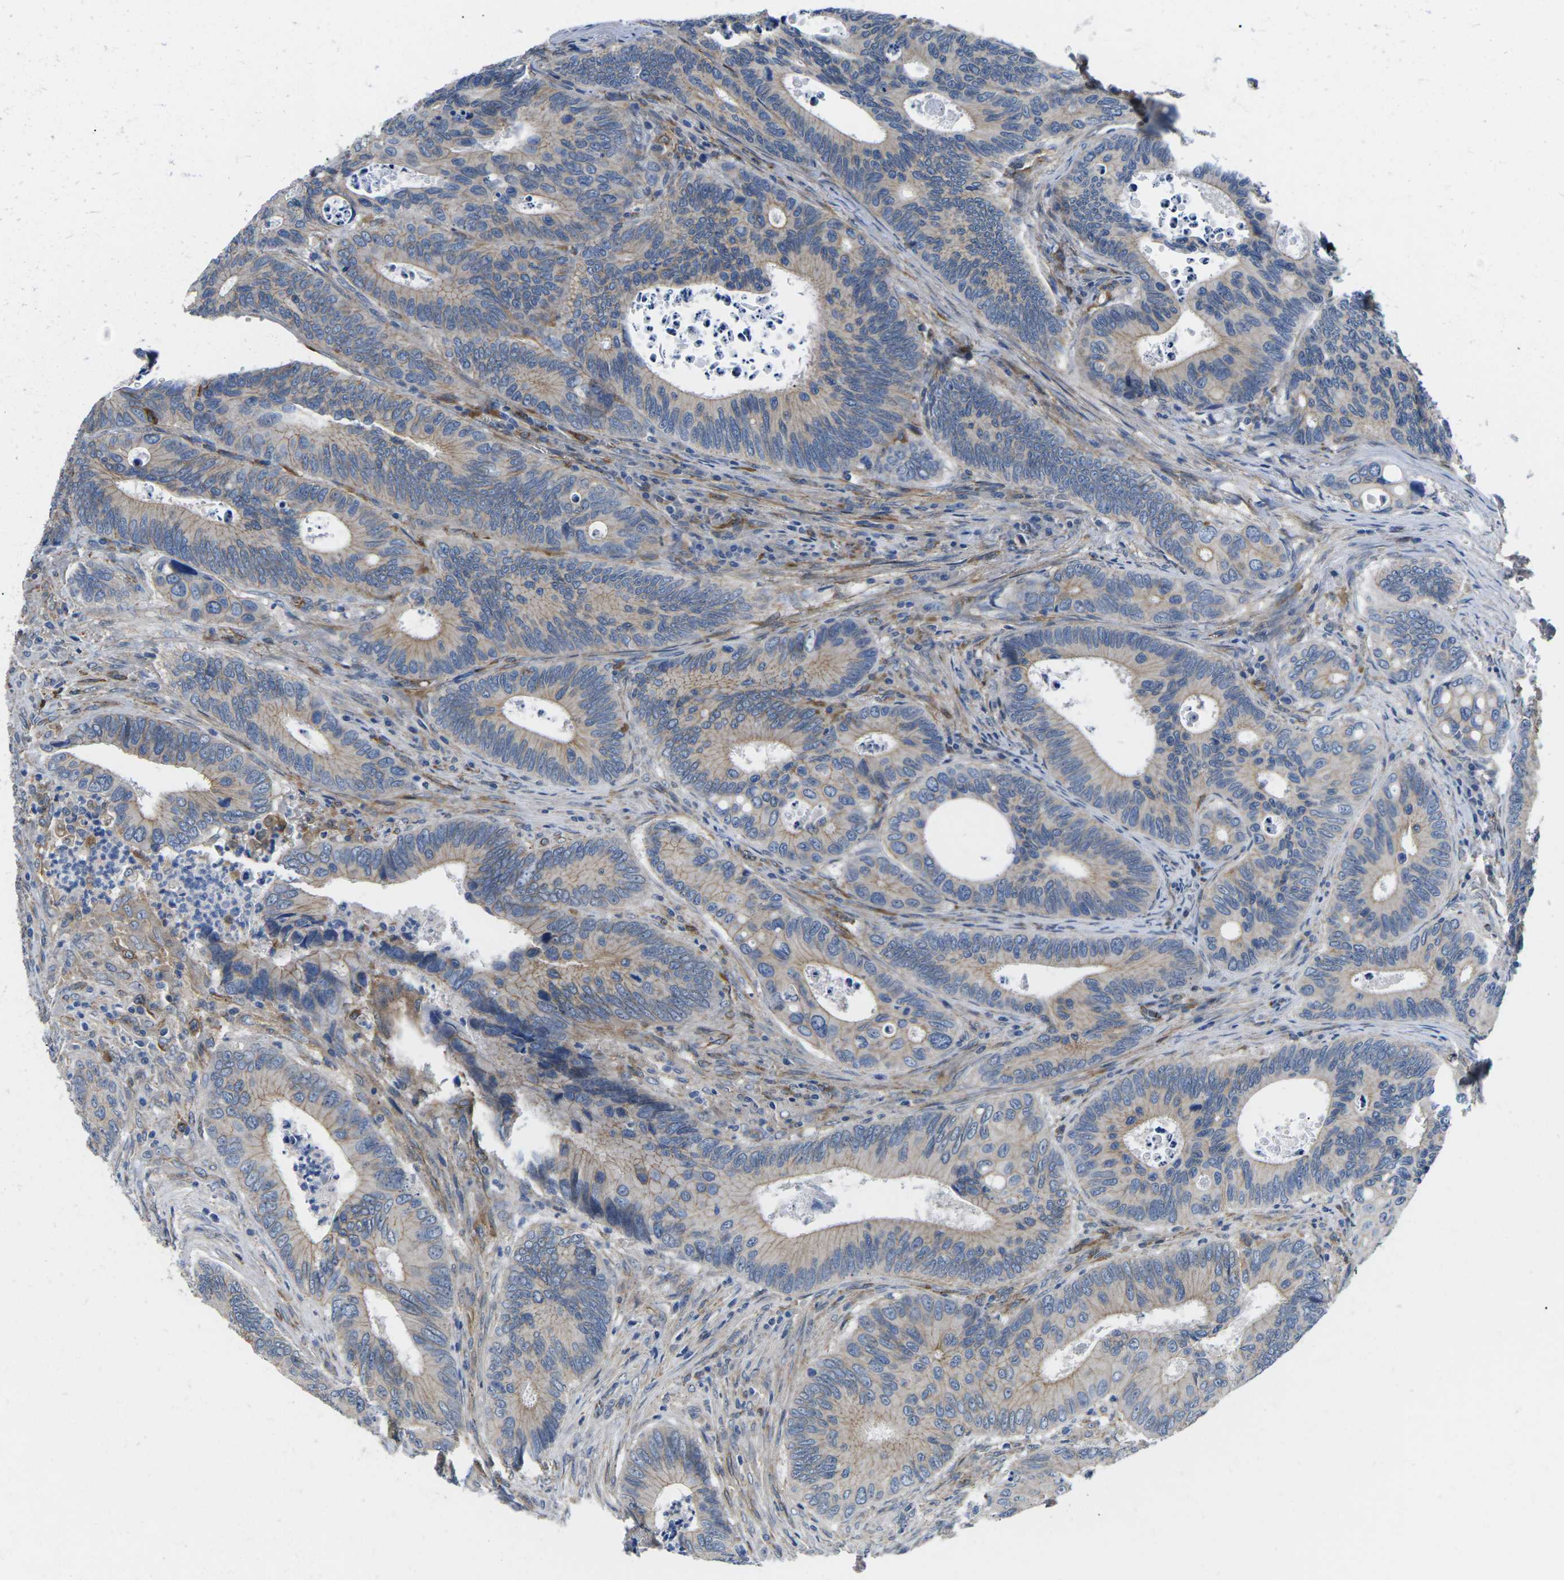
{"staining": {"intensity": "weak", "quantity": "25%-75%", "location": "cytoplasmic/membranous"}, "tissue": "colorectal cancer", "cell_type": "Tumor cells", "image_type": "cancer", "snomed": [{"axis": "morphology", "description": "Inflammation, NOS"}, {"axis": "morphology", "description": "Adenocarcinoma, NOS"}, {"axis": "topography", "description": "Colon"}], "caption": "Brown immunohistochemical staining in colorectal adenocarcinoma demonstrates weak cytoplasmic/membranous expression in approximately 25%-75% of tumor cells.", "gene": "CTNND1", "patient": {"sex": "male", "age": 72}}